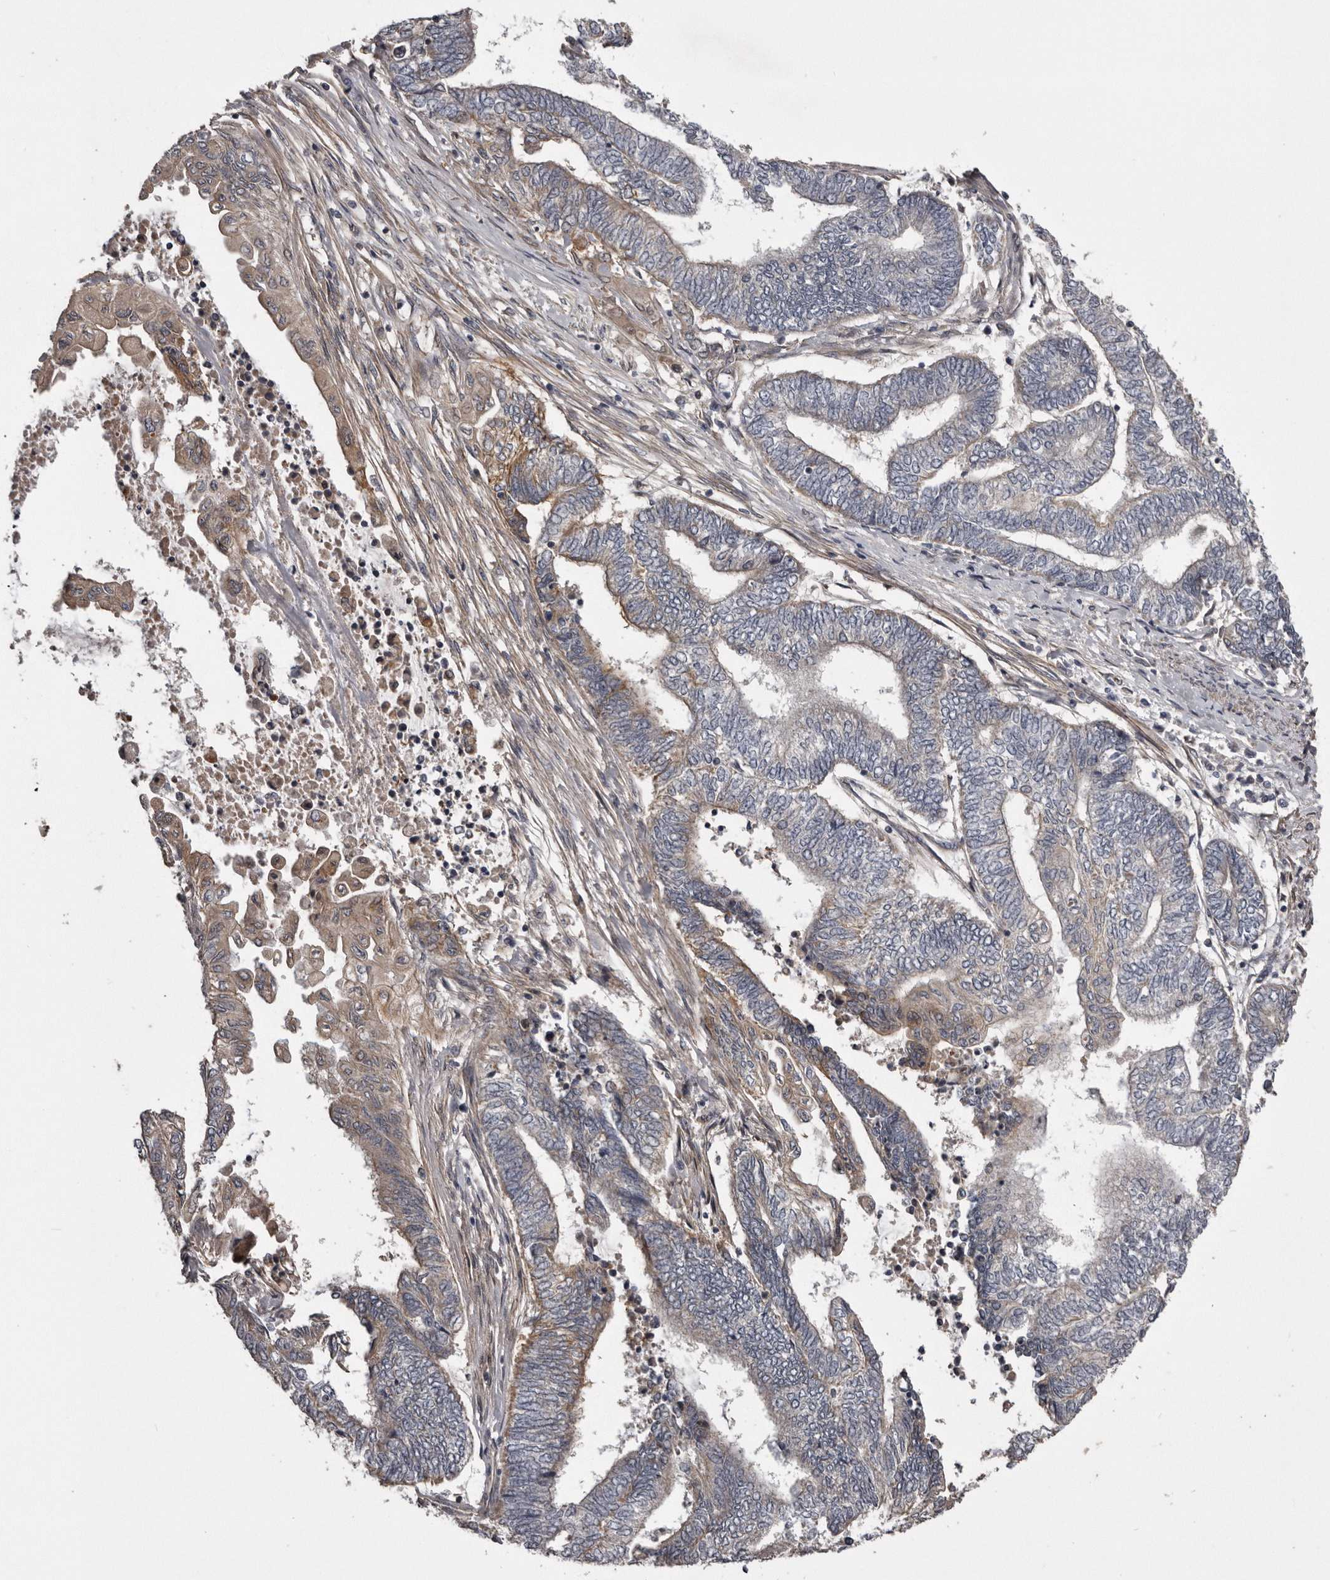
{"staining": {"intensity": "moderate", "quantity": "<25%", "location": "cytoplasmic/membranous"}, "tissue": "endometrial cancer", "cell_type": "Tumor cells", "image_type": "cancer", "snomed": [{"axis": "morphology", "description": "Adenocarcinoma, NOS"}, {"axis": "topography", "description": "Uterus"}, {"axis": "topography", "description": "Endometrium"}], "caption": "Tumor cells exhibit low levels of moderate cytoplasmic/membranous positivity in approximately <25% of cells in endometrial cancer.", "gene": "ARMCX1", "patient": {"sex": "female", "age": 70}}